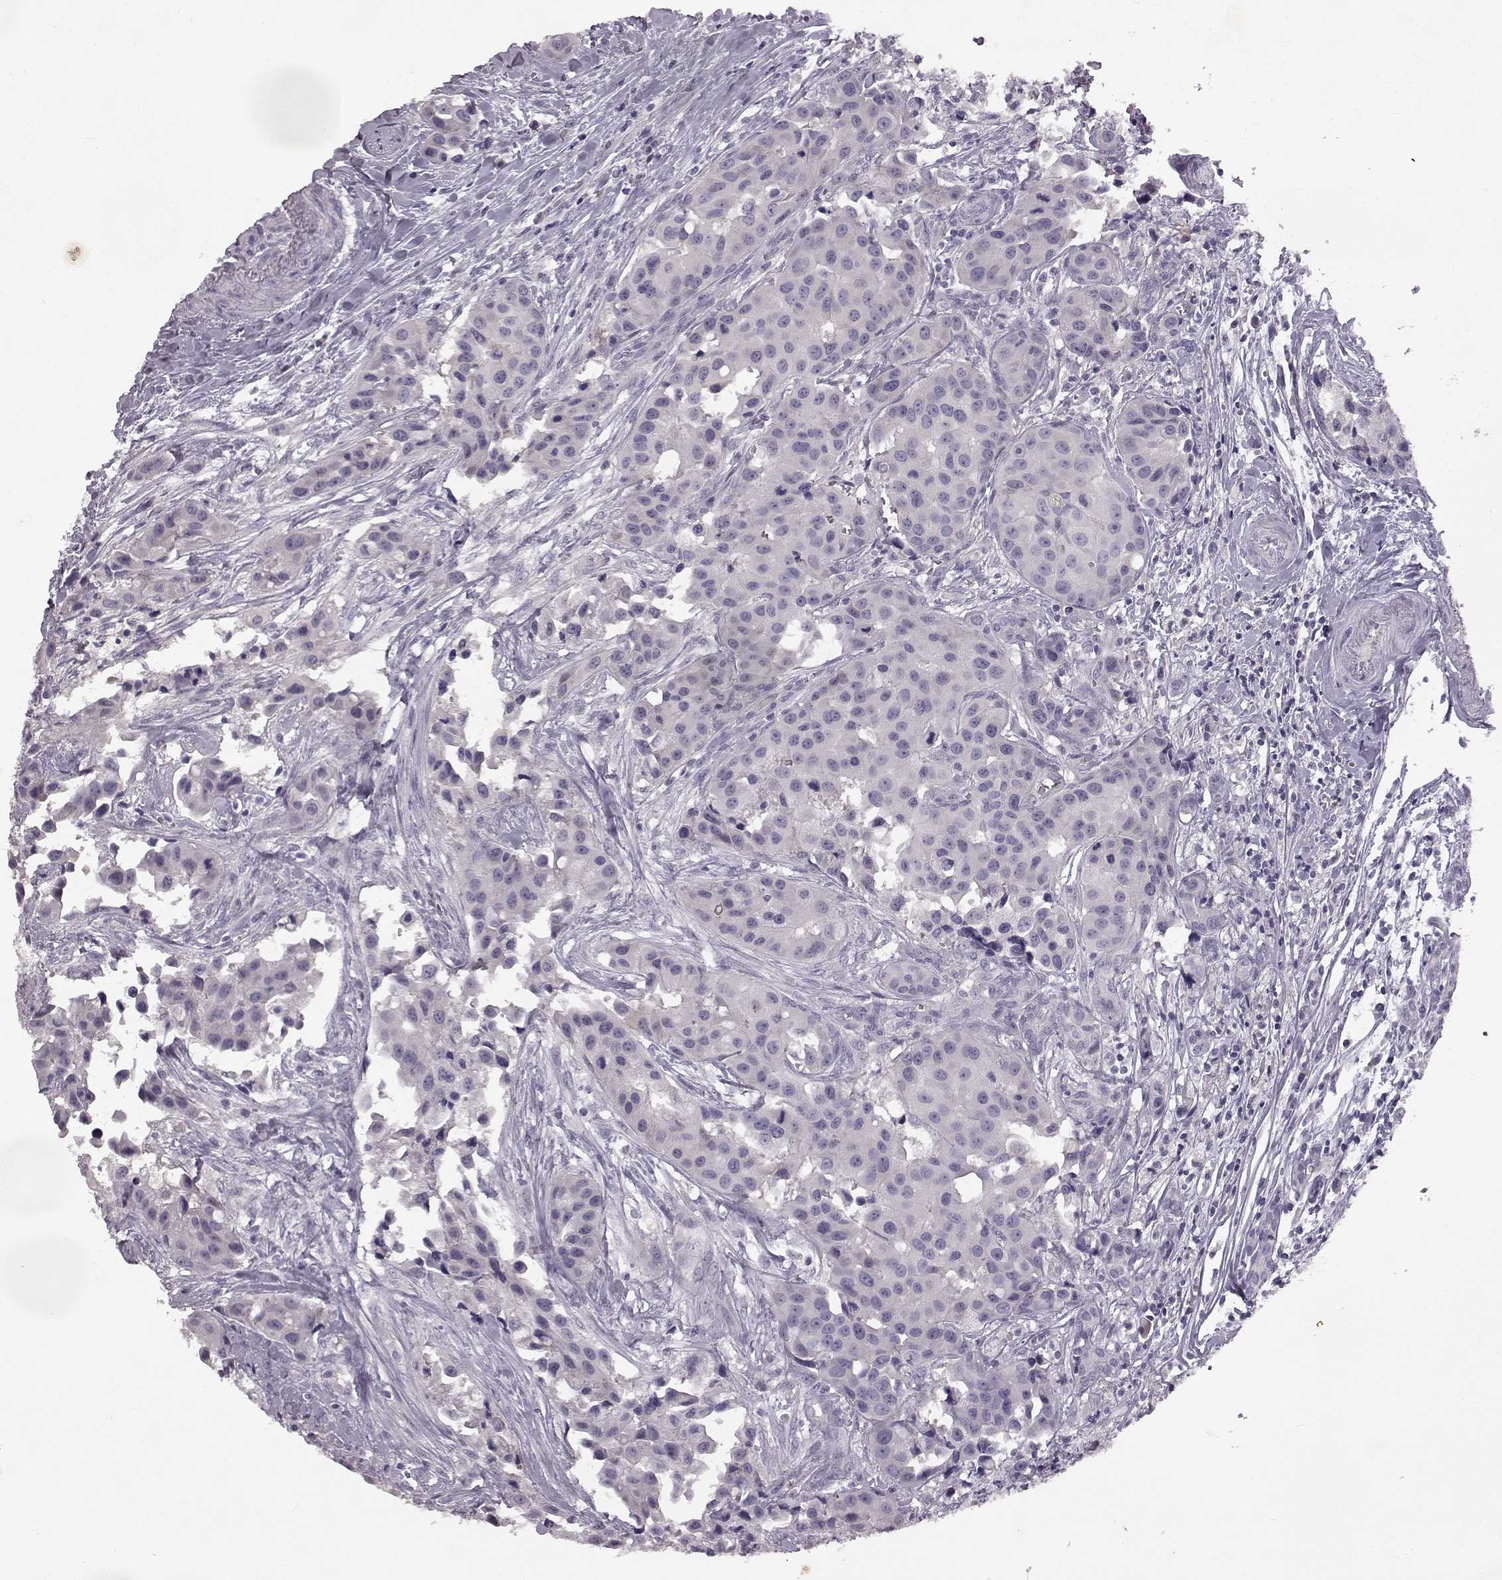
{"staining": {"intensity": "negative", "quantity": "none", "location": "none"}, "tissue": "head and neck cancer", "cell_type": "Tumor cells", "image_type": "cancer", "snomed": [{"axis": "morphology", "description": "Adenocarcinoma, NOS"}, {"axis": "topography", "description": "Head-Neck"}], "caption": "A histopathology image of human head and neck adenocarcinoma is negative for staining in tumor cells.", "gene": "SPAG17", "patient": {"sex": "male", "age": 76}}